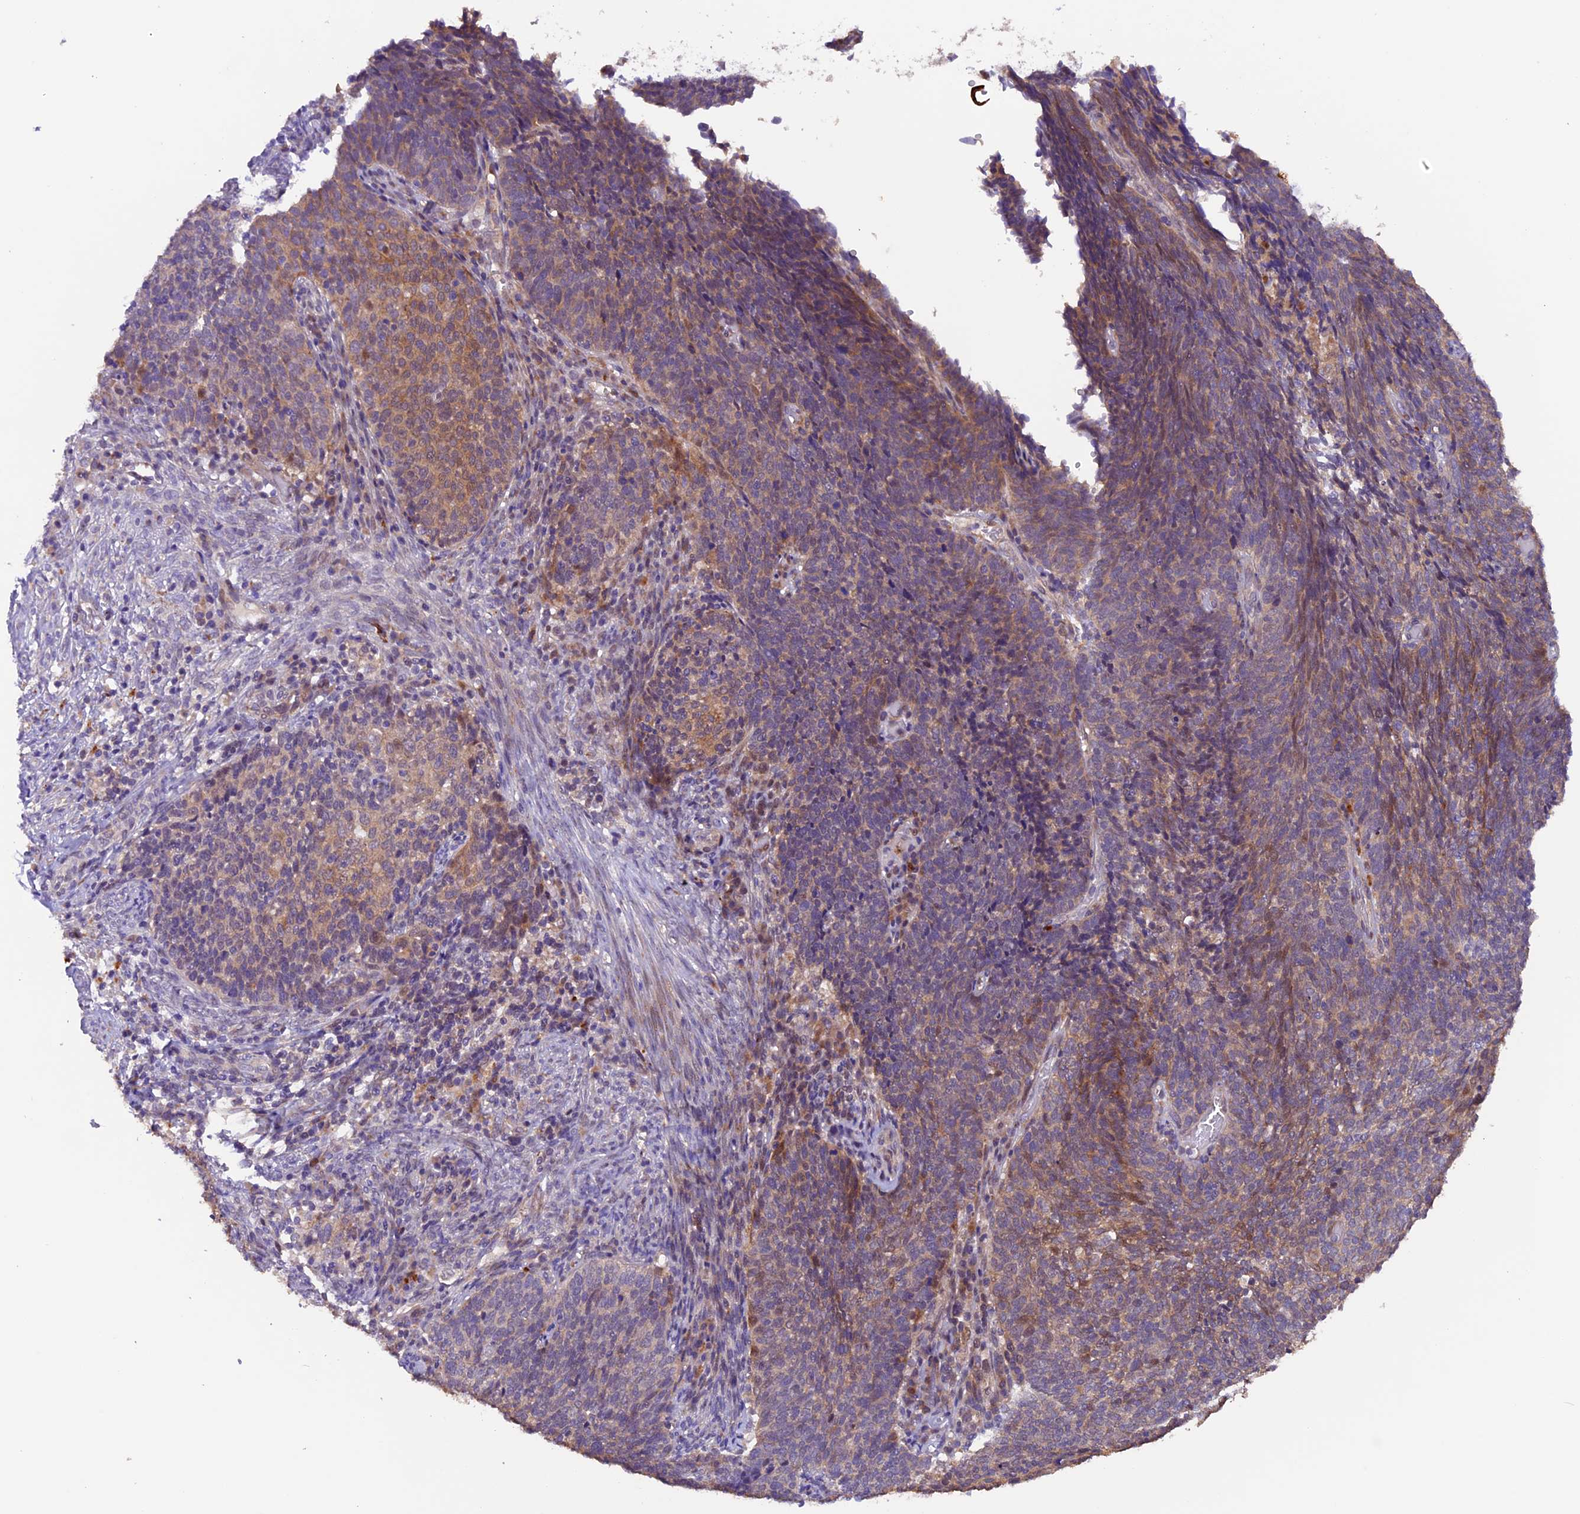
{"staining": {"intensity": "weak", "quantity": "25%-75%", "location": "cytoplasmic/membranous"}, "tissue": "cervical cancer", "cell_type": "Tumor cells", "image_type": "cancer", "snomed": [{"axis": "morphology", "description": "Squamous cell carcinoma, NOS"}, {"axis": "topography", "description": "Cervix"}], "caption": "About 25%-75% of tumor cells in cervical cancer (squamous cell carcinoma) demonstrate weak cytoplasmic/membranous protein staining as visualized by brown immunohistochemical staining.", "gene": "NCK2", "patient": {"sex": "female", "age": 39}}